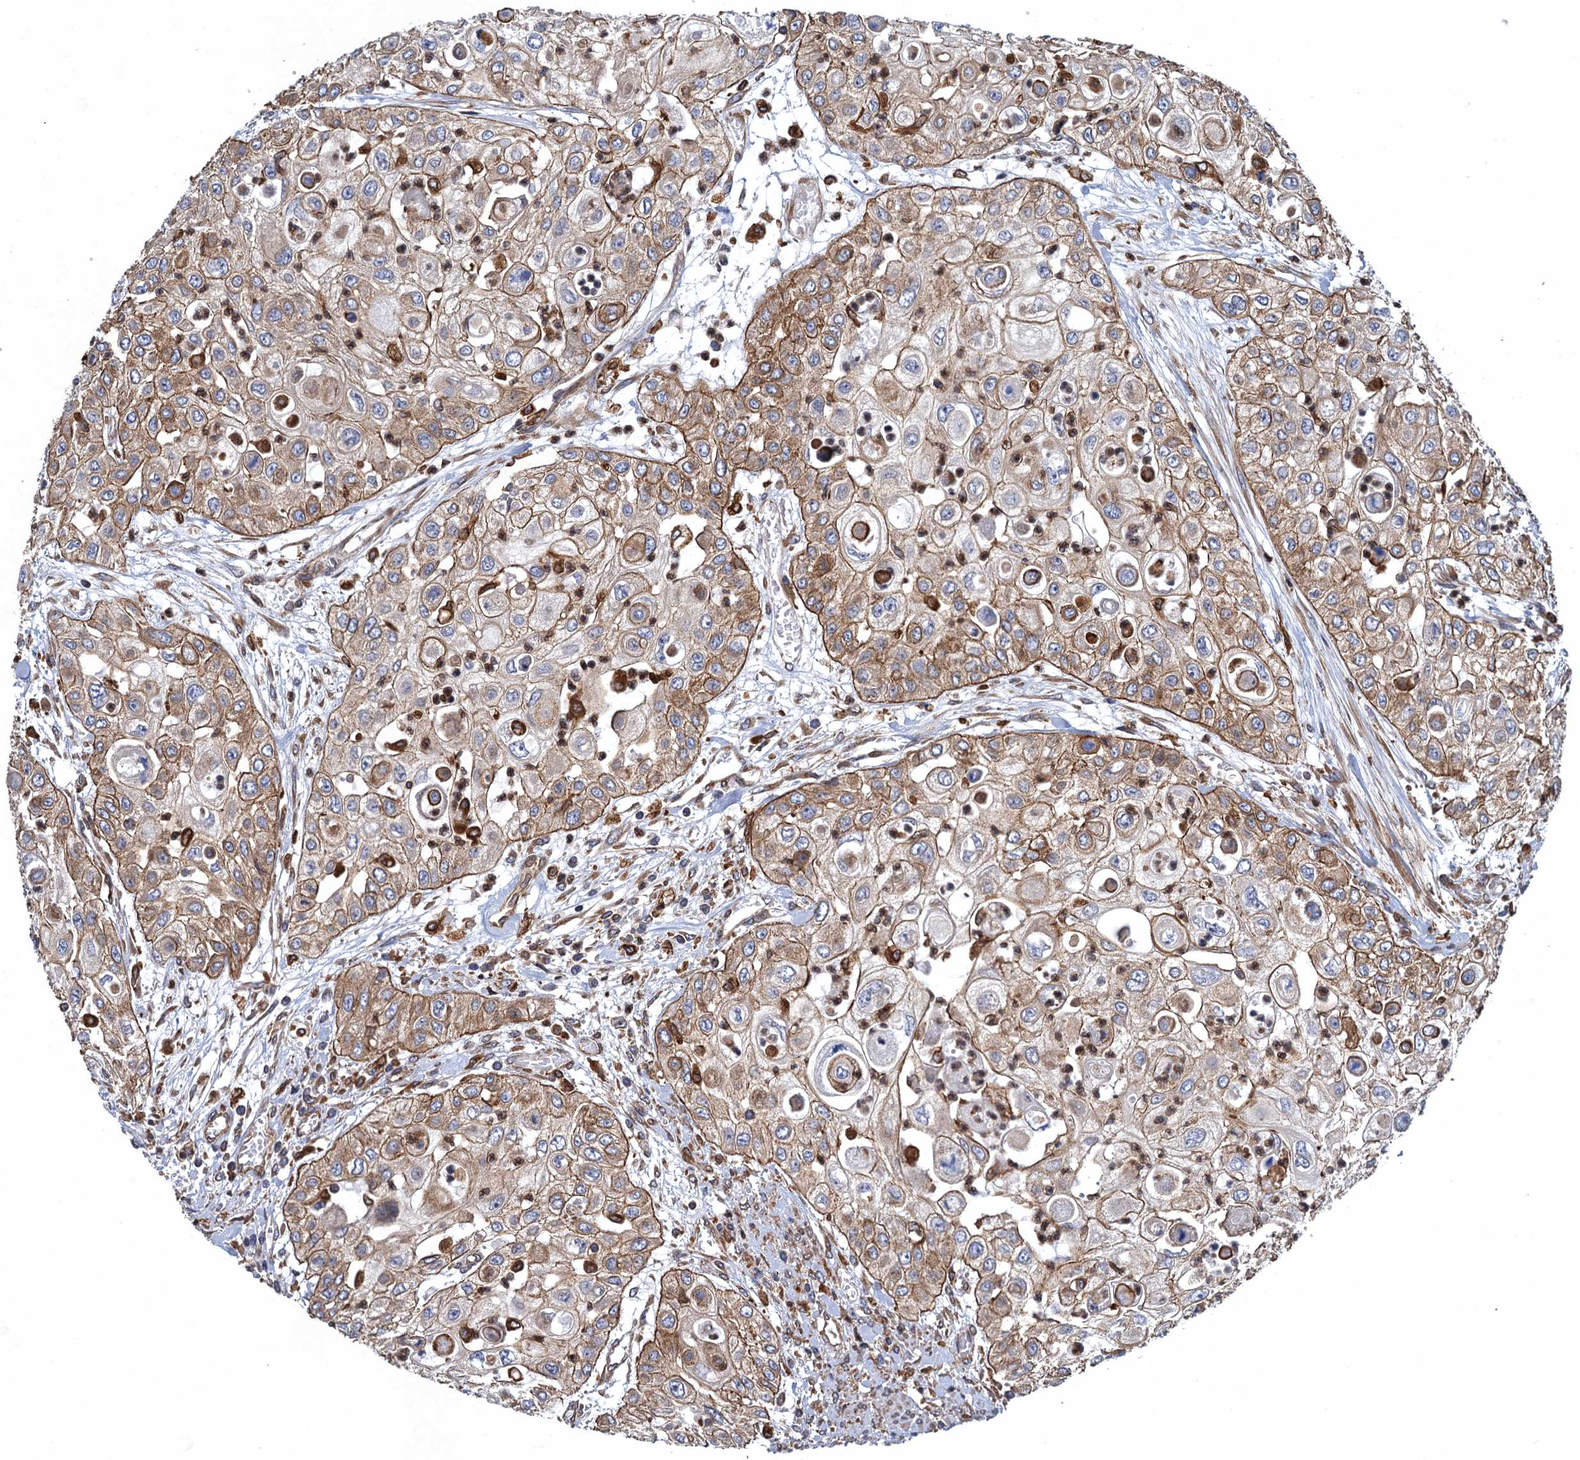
{"staining": {"intensity": "moderate", "quantity": ">75%", "location": "cytoplasmic/membranous"}, "tissue": "urothelial cancer", "cell_type": "Tumor cells", "image_type": "cancer", "snomed": [{"axis": "morphology", "description": "Urothelial carcinoma, High grade"}, {"axis": "topography", "description": "Urinary bladder"}], "caption": "High-grade urothelial carcinoma stained for a protein displays moderate cytoplasmic/membranous positivity in tumor cells. The staining is performed using DAB brown chromogen to label protein expression. The nuclei are counter-stained blue using hematoxylin.", "gene": "ARMC5", "patient": {"sex": "female", "age": 79}}